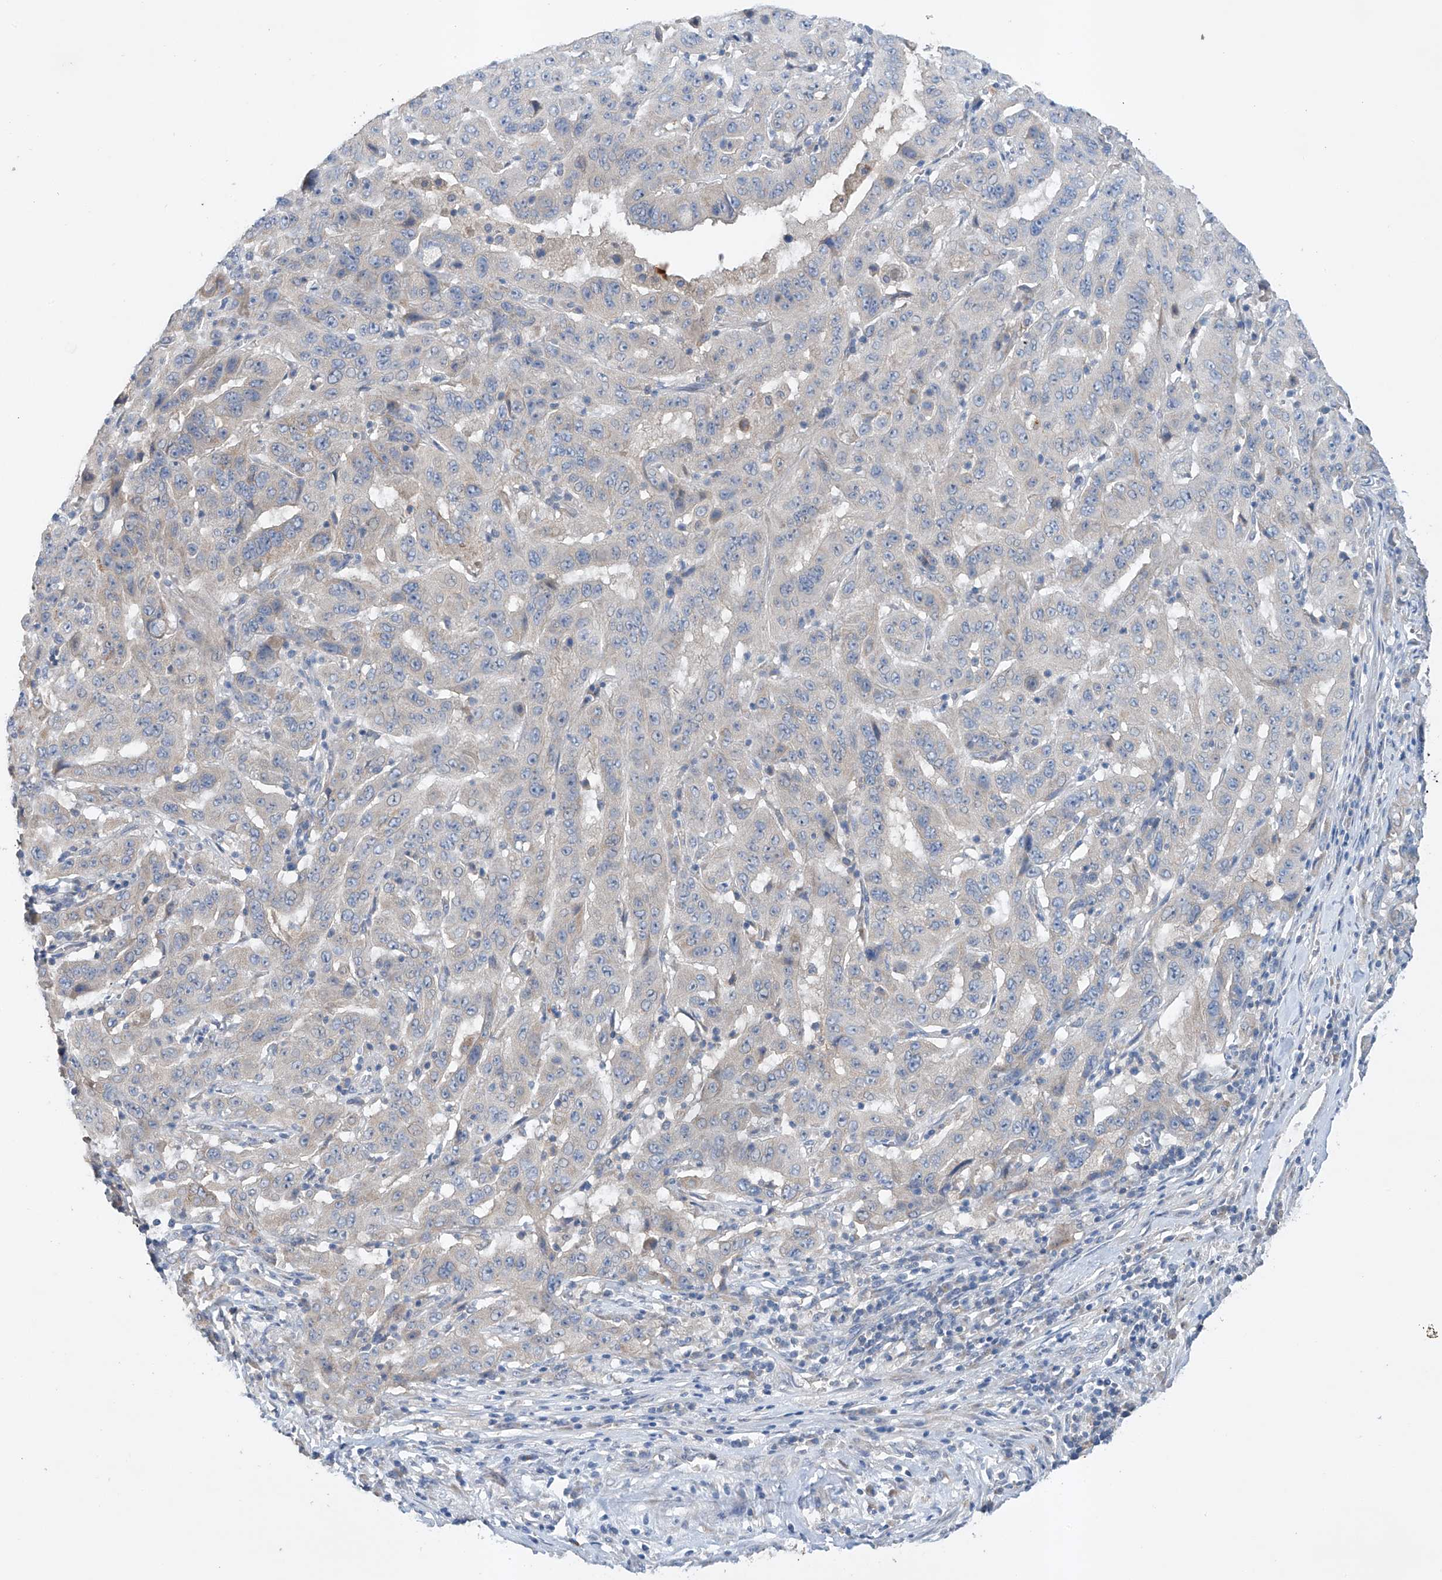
{"staining": {"intensity": "negative", "quantity": "none", "location": "none"}, "tissue": "pancreatic cancer", "cell_type": "Tumor cells", "image_type": "cancer", "snomed": [{"axis": "morphology", "description": "Adenocarcinoma, NOS"}, {"axis": "topography", "description": "Pancreas"}], "caption": "Pancreatic cancer was stained to show a protein in brown. There is no significant expression in tumor cells.", "gene": "GPC4", "patient": {"sex": "male", "age": 63}}